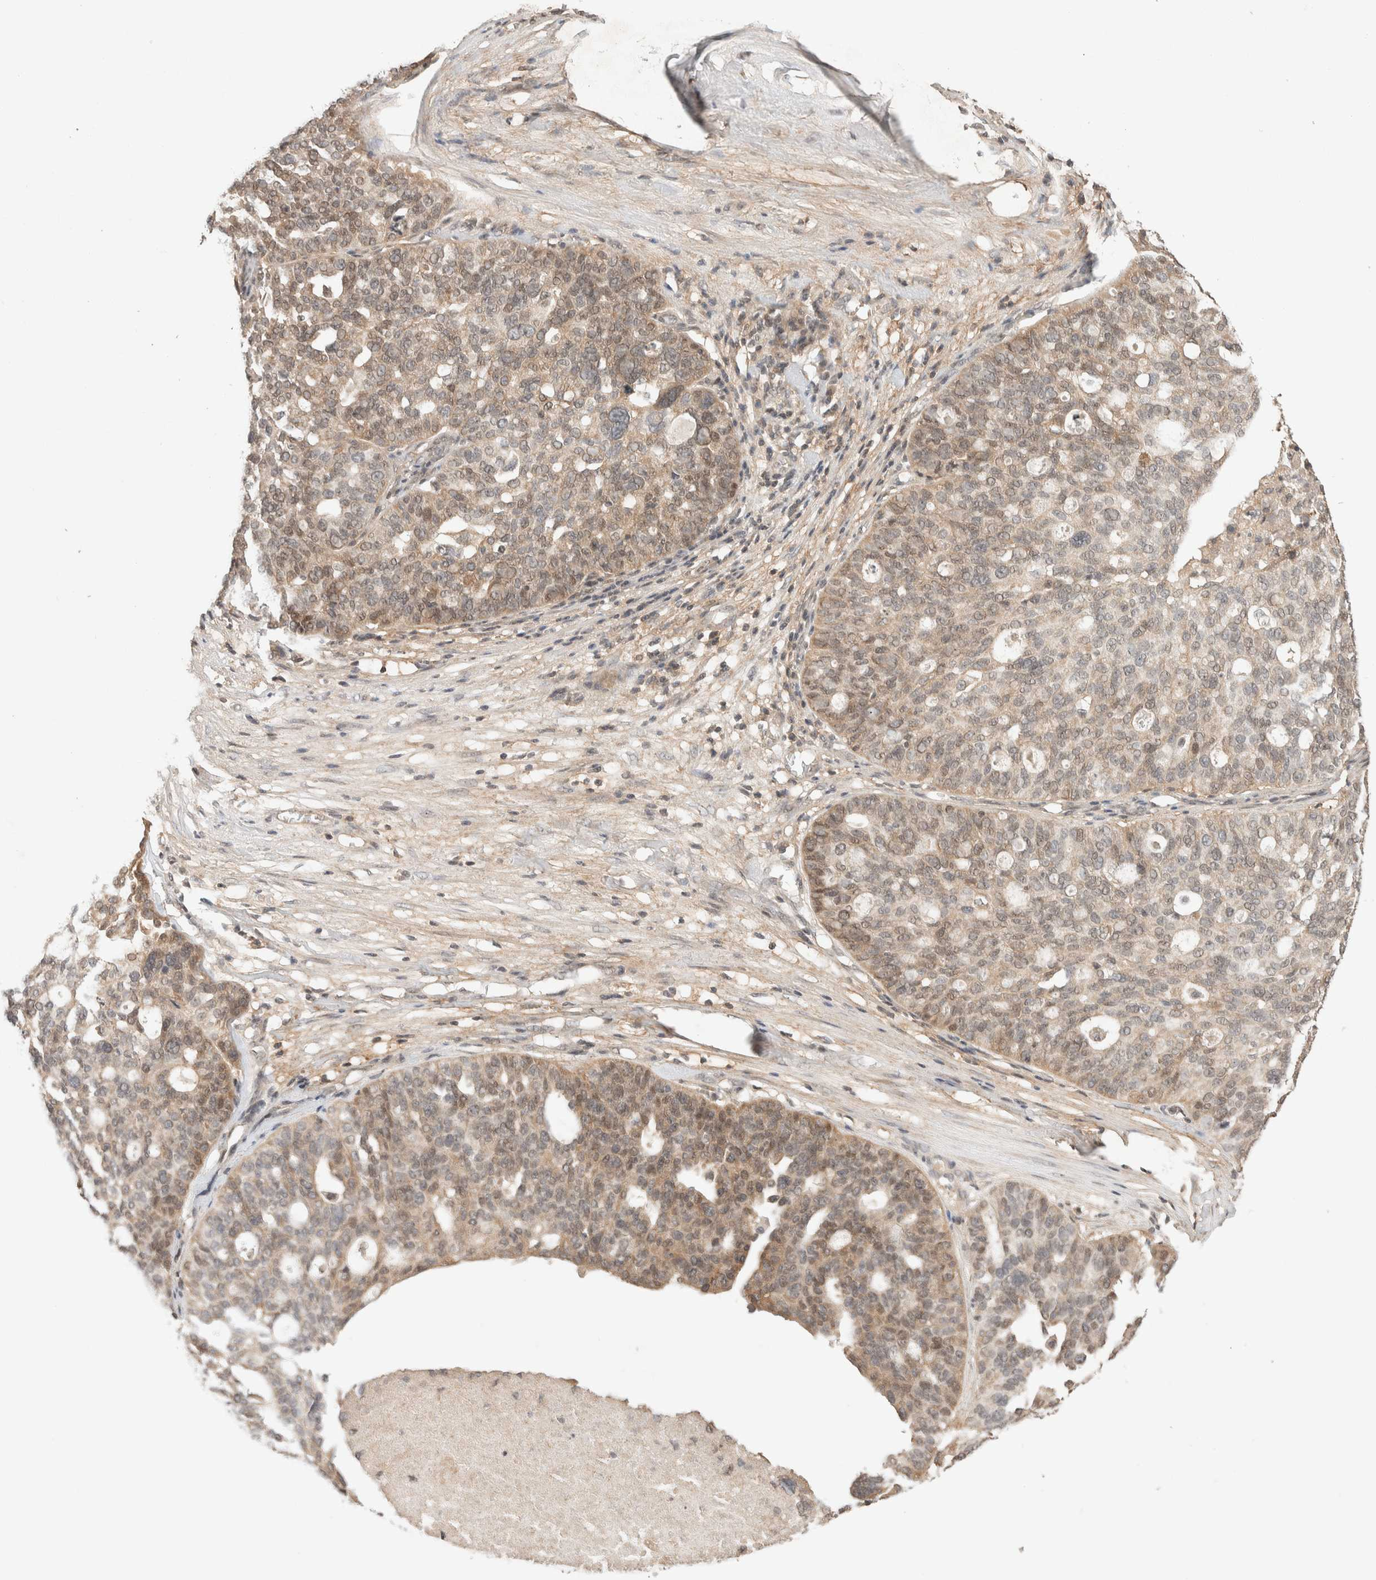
{"staining": {"intensity": "weak", "quantity": ">75%", "location": "cytoplasmic/membranous,nuclear"}, "tissue": "ovarian cancer", "cell_type": "Tumor cells", "image_type": "cancer", "snomed": [{"axis": "morphology", "description": "Cystadenocarcinoma, serous, NOS"}, {"axis": "topography", "description": "Ovary"}], "caption": "Serous cystadenocarcinoma (ovarian) stained with DAB immunohistochemistry (IHC) shows low levels of weak cytoplasmic/membranous and nuclear positivity in about >75% of tumor cells.", "gene": "THRA", "patient": {"sex": "female", "age": 59}}